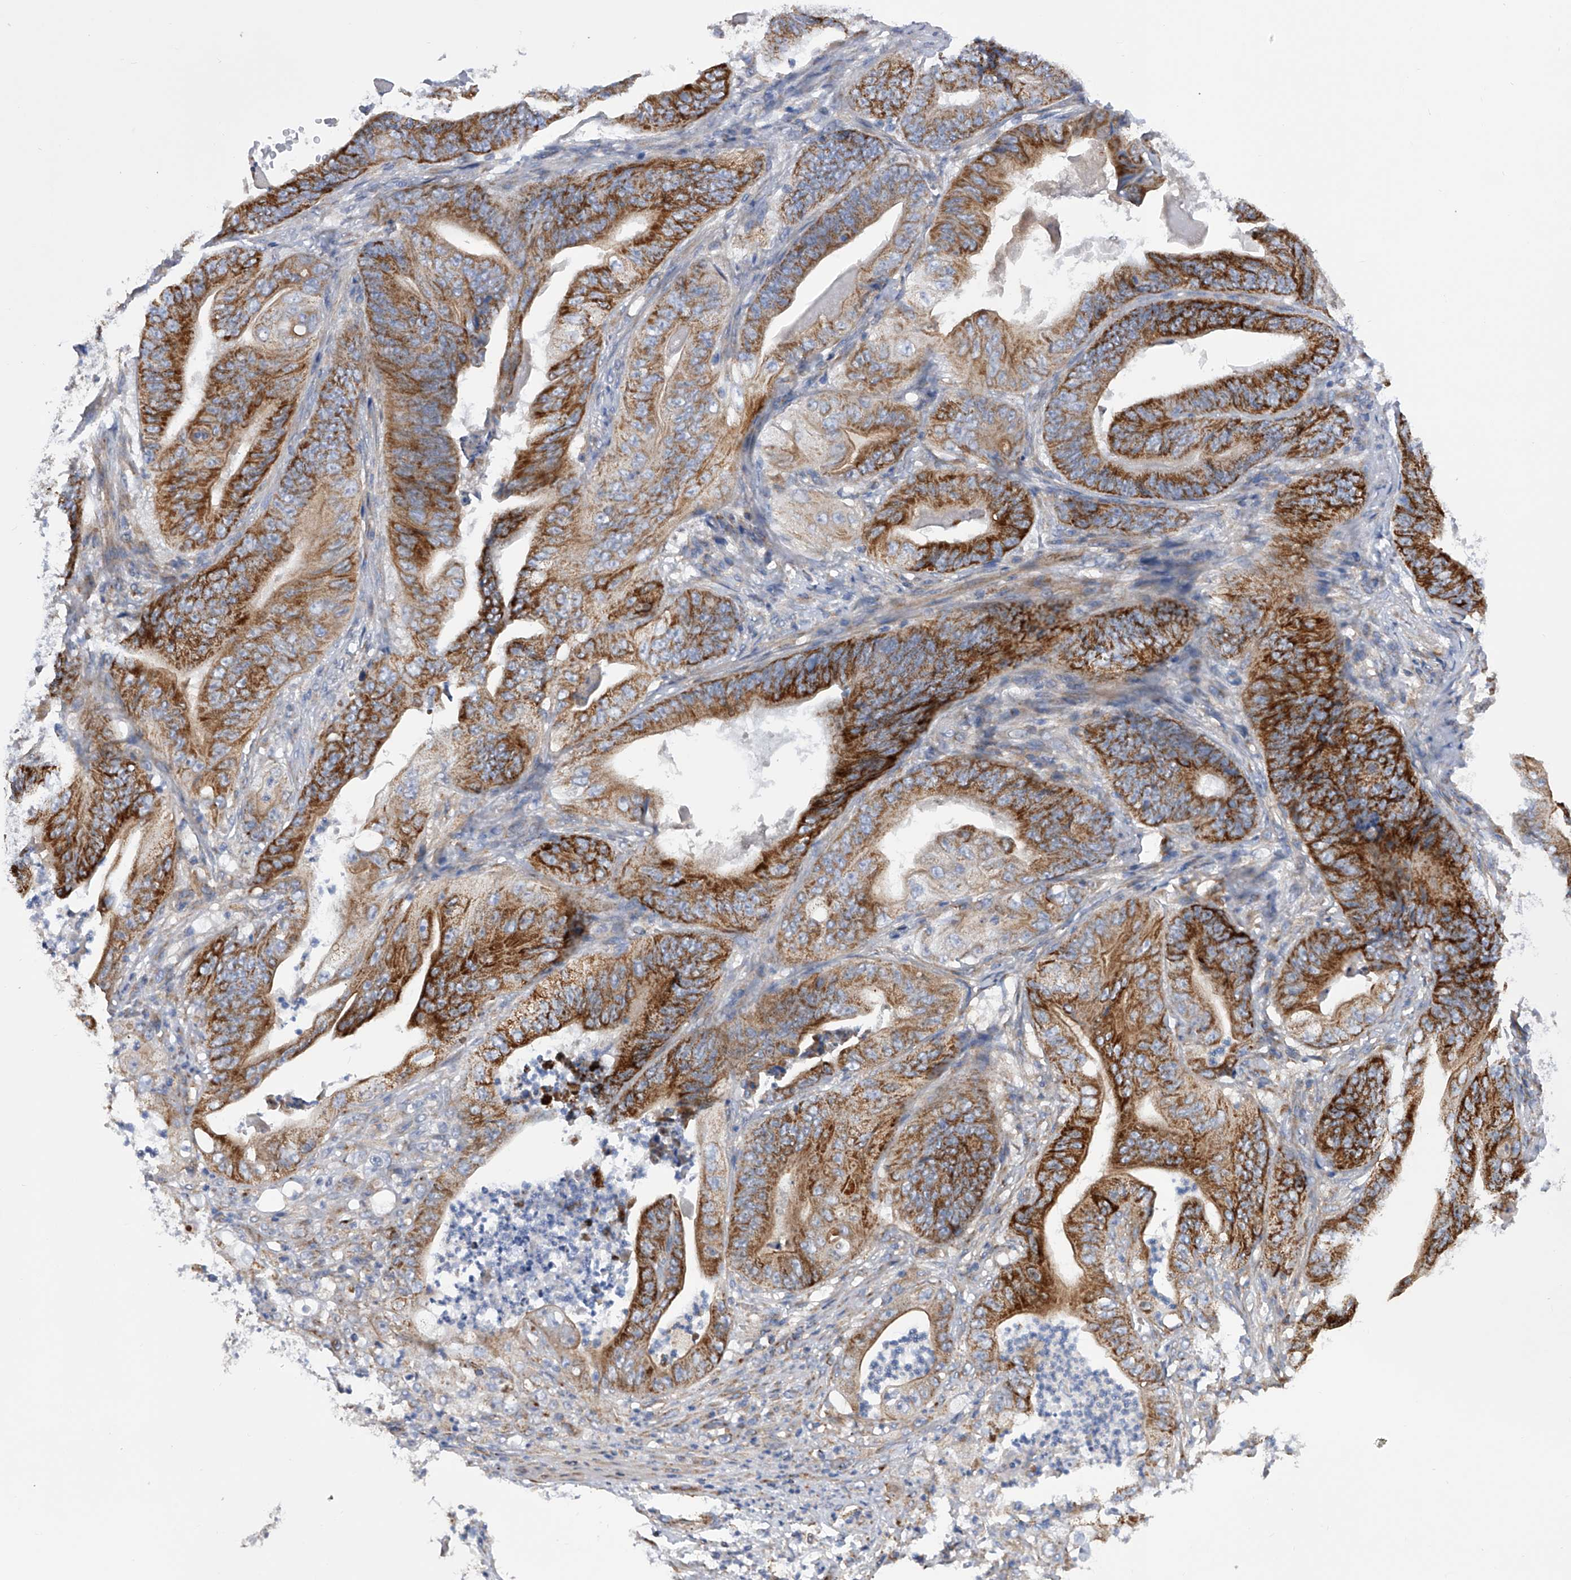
{"staining": {"intensity": "strong", "quantity": ">75%", "location": "cytoplasmic/membranous"}, "tissue": "stomach cancer", "cell_type": "Tumor cells", "image_type": "cancer", "snomed": [{"axis": "morphology", "description": "Adenocarcinoma, NOS"}, {"axis": "topography", "description": "Stomach"}], "caption": "The photomicrograph reveals a brown stain indicating the presence of a protein in the cytoplasmic/membranous of tumor cells in adenocarcinoma (stomach).", "gene": "PDSS2", "patient": {"sex": "female", "age": 73}}